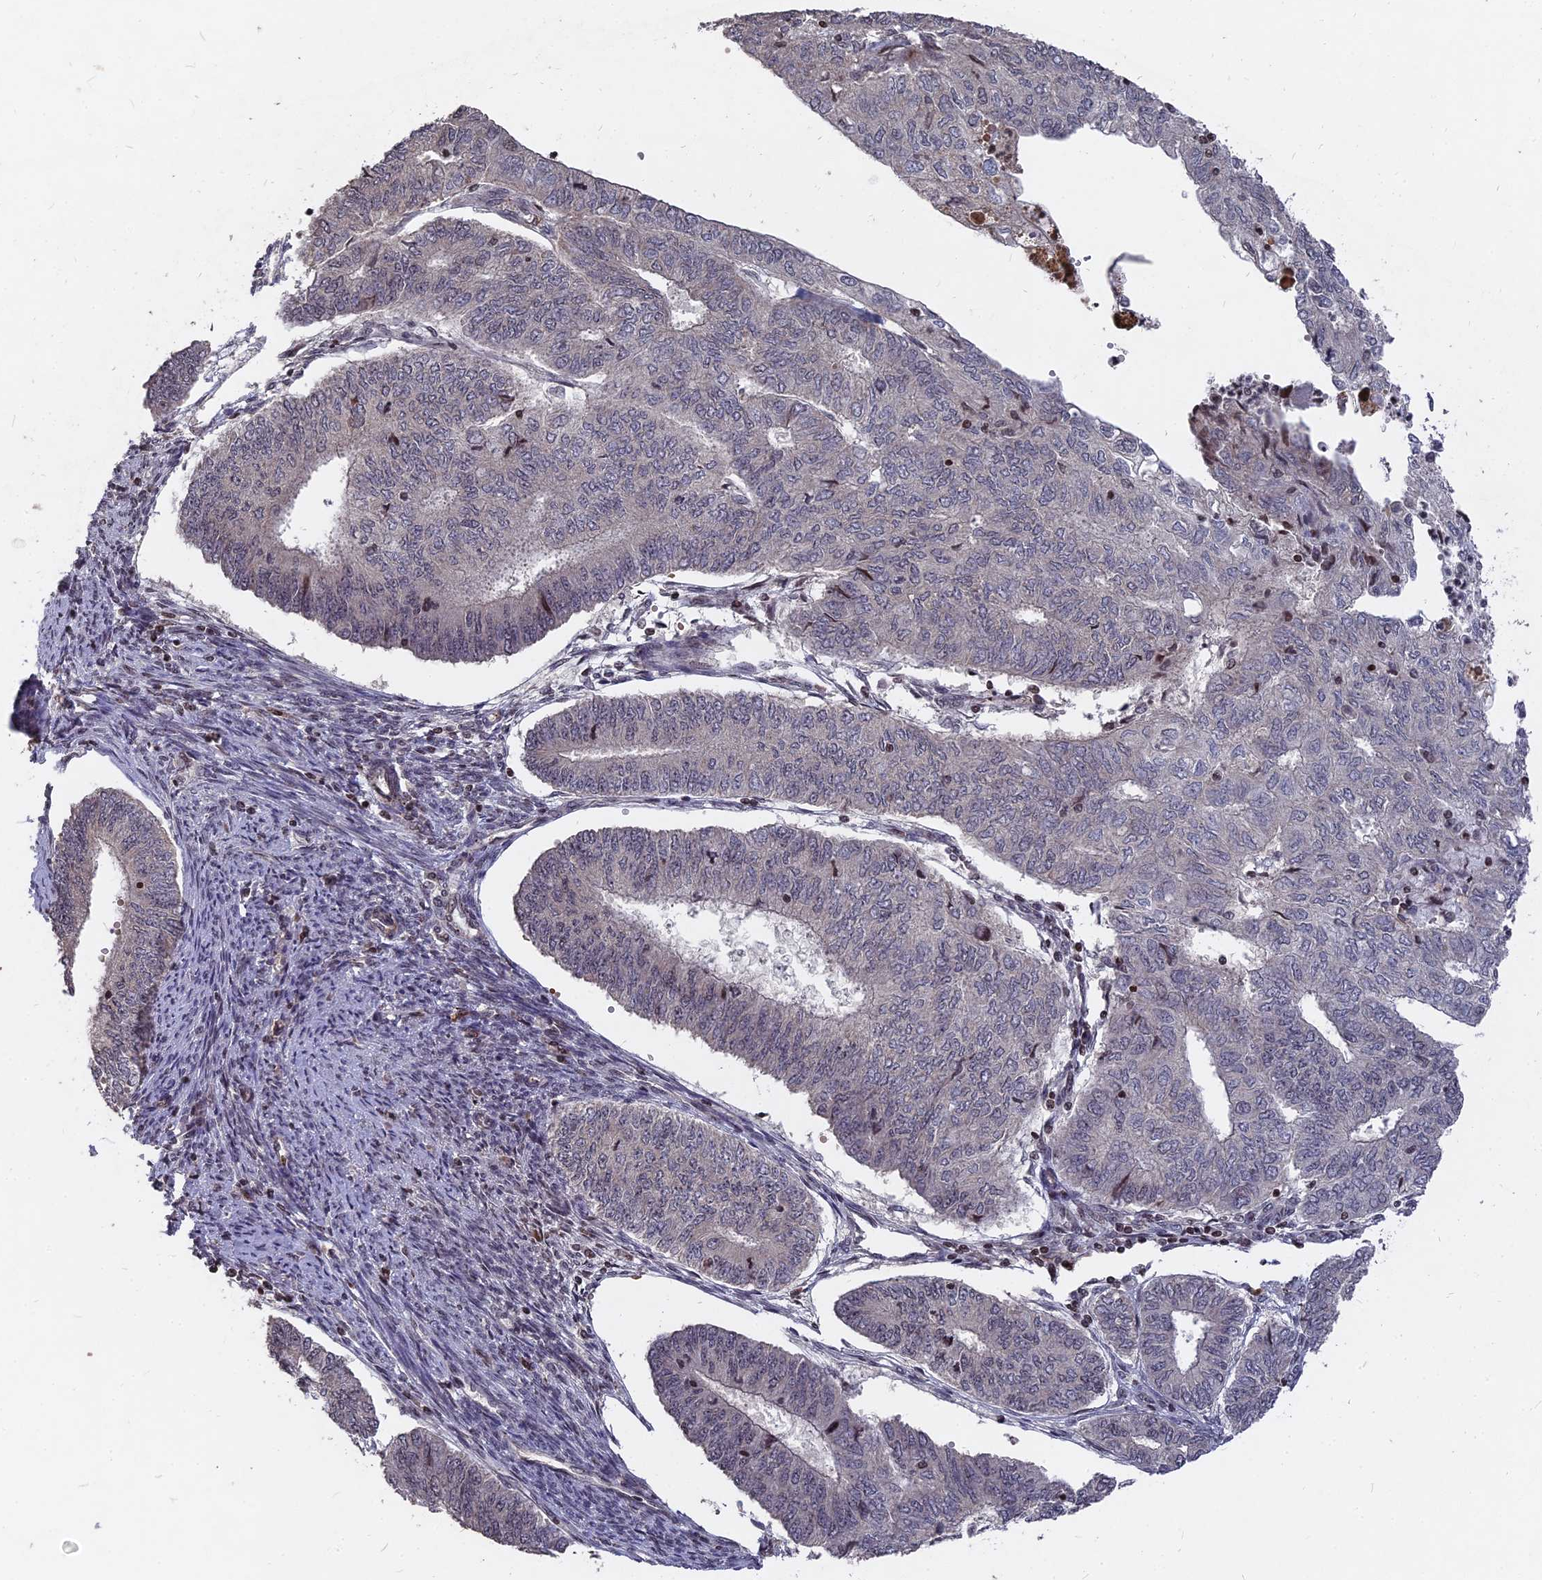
{"staining": {"intensity": "negative", "quantity": "none", "location": "none"}, "tissue": "endometrial cancer", "cell_type": "Tumor cells", "image_type": "cancer", "snomed": [{"axis": "morphology", "description": "Adenocarcinoma, NOS"}, {"axis": "topography", "description": "Endometrium"}], "caption": "Endometrial adenocarcinoma was stained to show a protein in brown. There is no significant expression in tumor cells. Nuclei are stained in blue.", "gene": "NR1H3", "patient": {"sex": "female", "age": 68}}